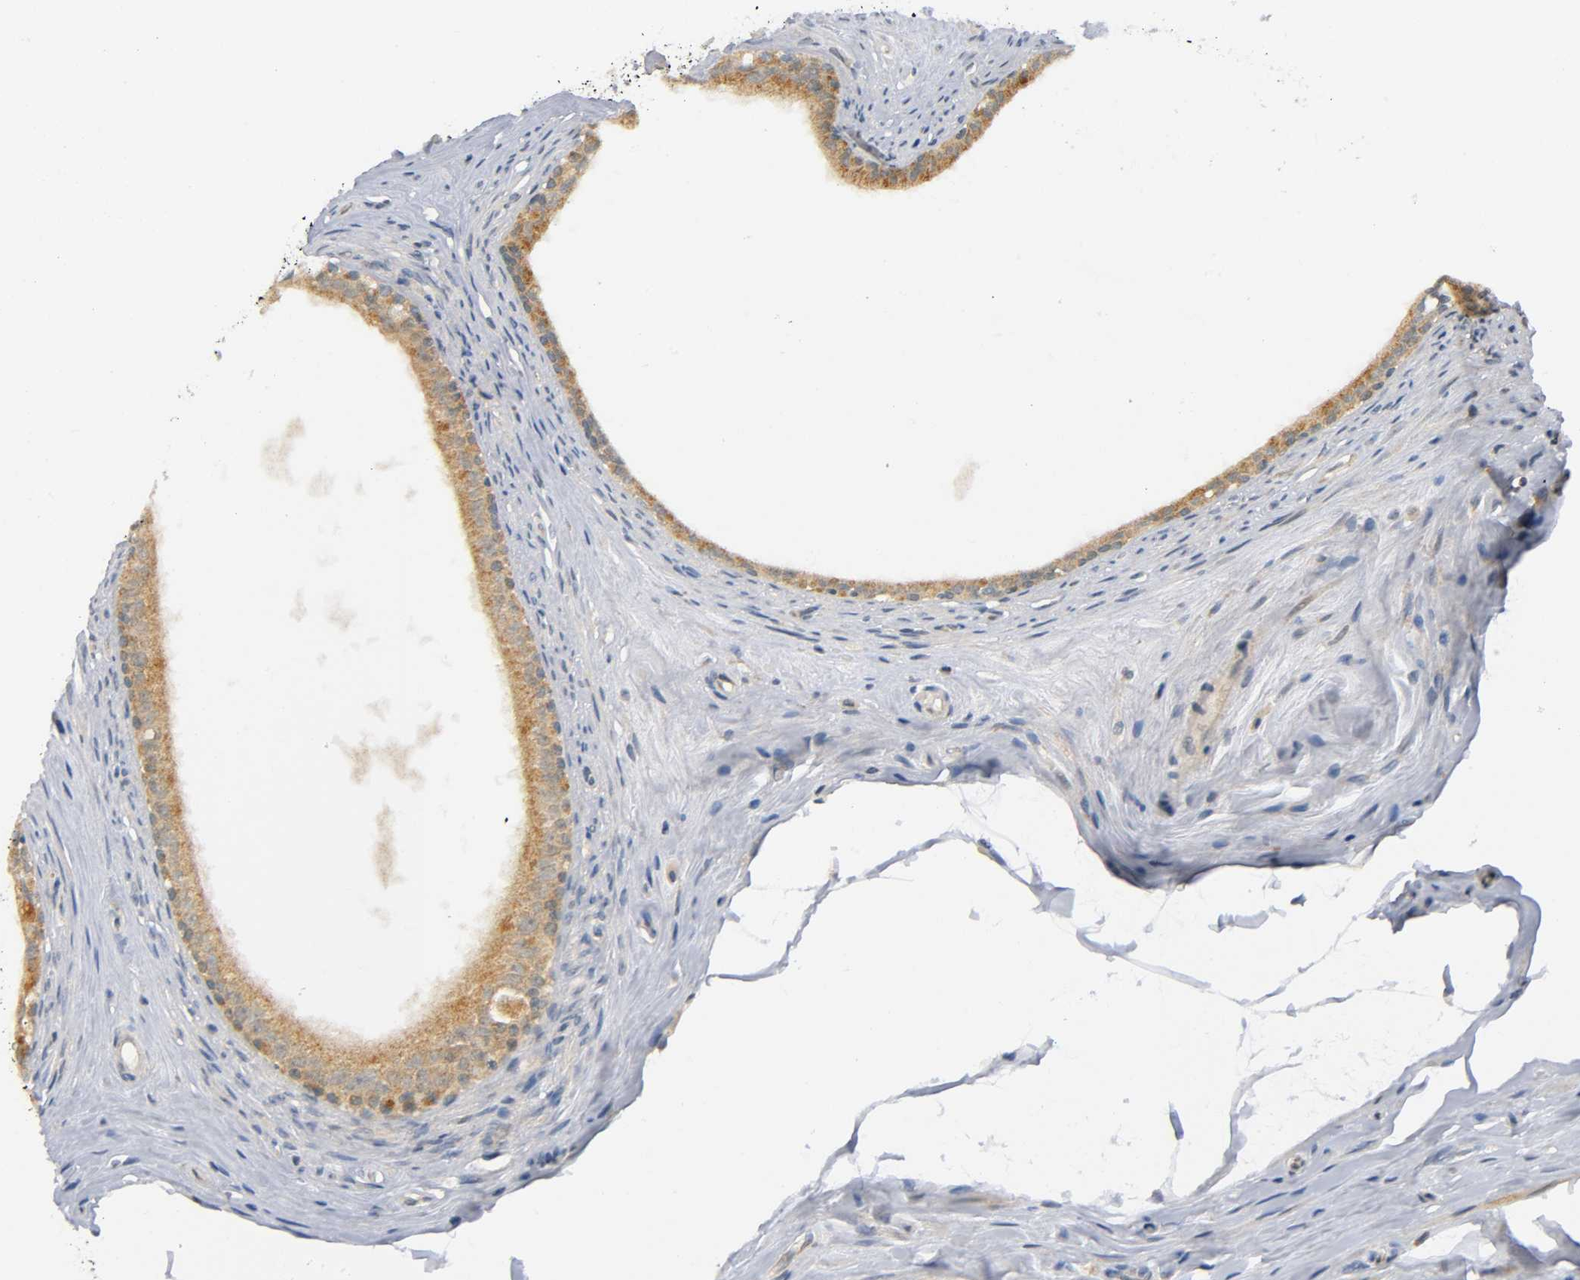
{"staining": {"intensity": "moderate", "quantity": ">75%", "location": "cytoplasmic/membranous"}, "tissue": "epididymis", "cell_type": "Glandular cells", "image_type": "normal", "snomed": [{"axis": "morphology", "description": "Normal tissue, NOS"}, {"axis": "morphology", "description": "Inflammation, NOS"}, {"axis": "topography", "description": "Epididymis"}], "caption": "Glandular cells reveal moderate cytoplasmic/membranous positivity in approximately >75% of cells in benign epididymis.", "gene": "MAPK8", "patient": {"sex": "male", "age": 84}}